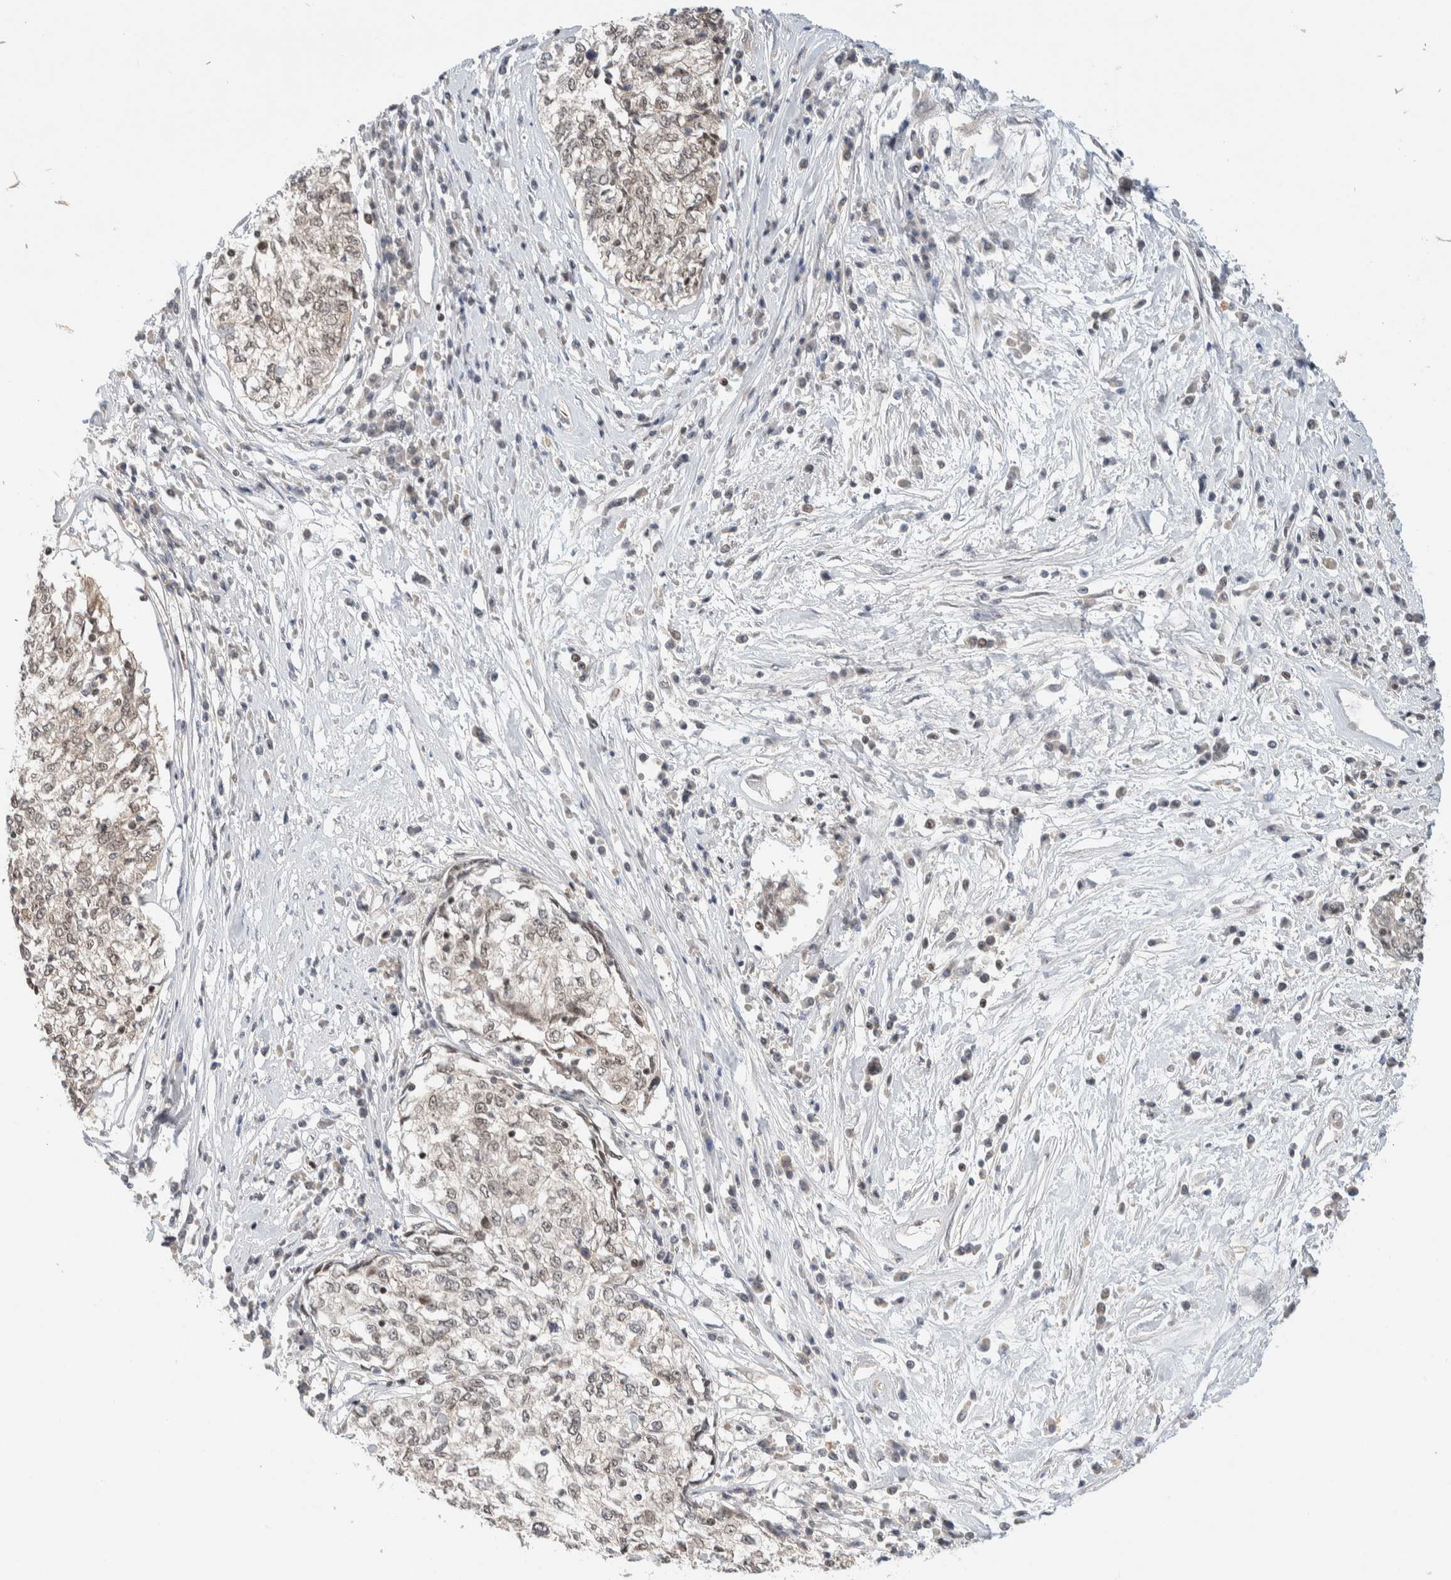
{"staining": {"intensity": "weak", "quantity": "<25%", "location": "nuclear"}, "tissue": "cervical cancer", "cell_type": "Tumor cells", "image_type": "cancer", "snomed": [{"axis": "morphology", "description": "Squamous cell carcinoma, NOS"}, {"axis": "topography", "description": "Cervix"}], "caption": "An immunohistochemistry image of cervical cancer (squamous cell carcinoma) is shown. There is no staining in tumor cells of cervical cancer (squamous cell carcinoma).", "gene": "C8orf76", "patient": {"sex": "female", "age": 57}}